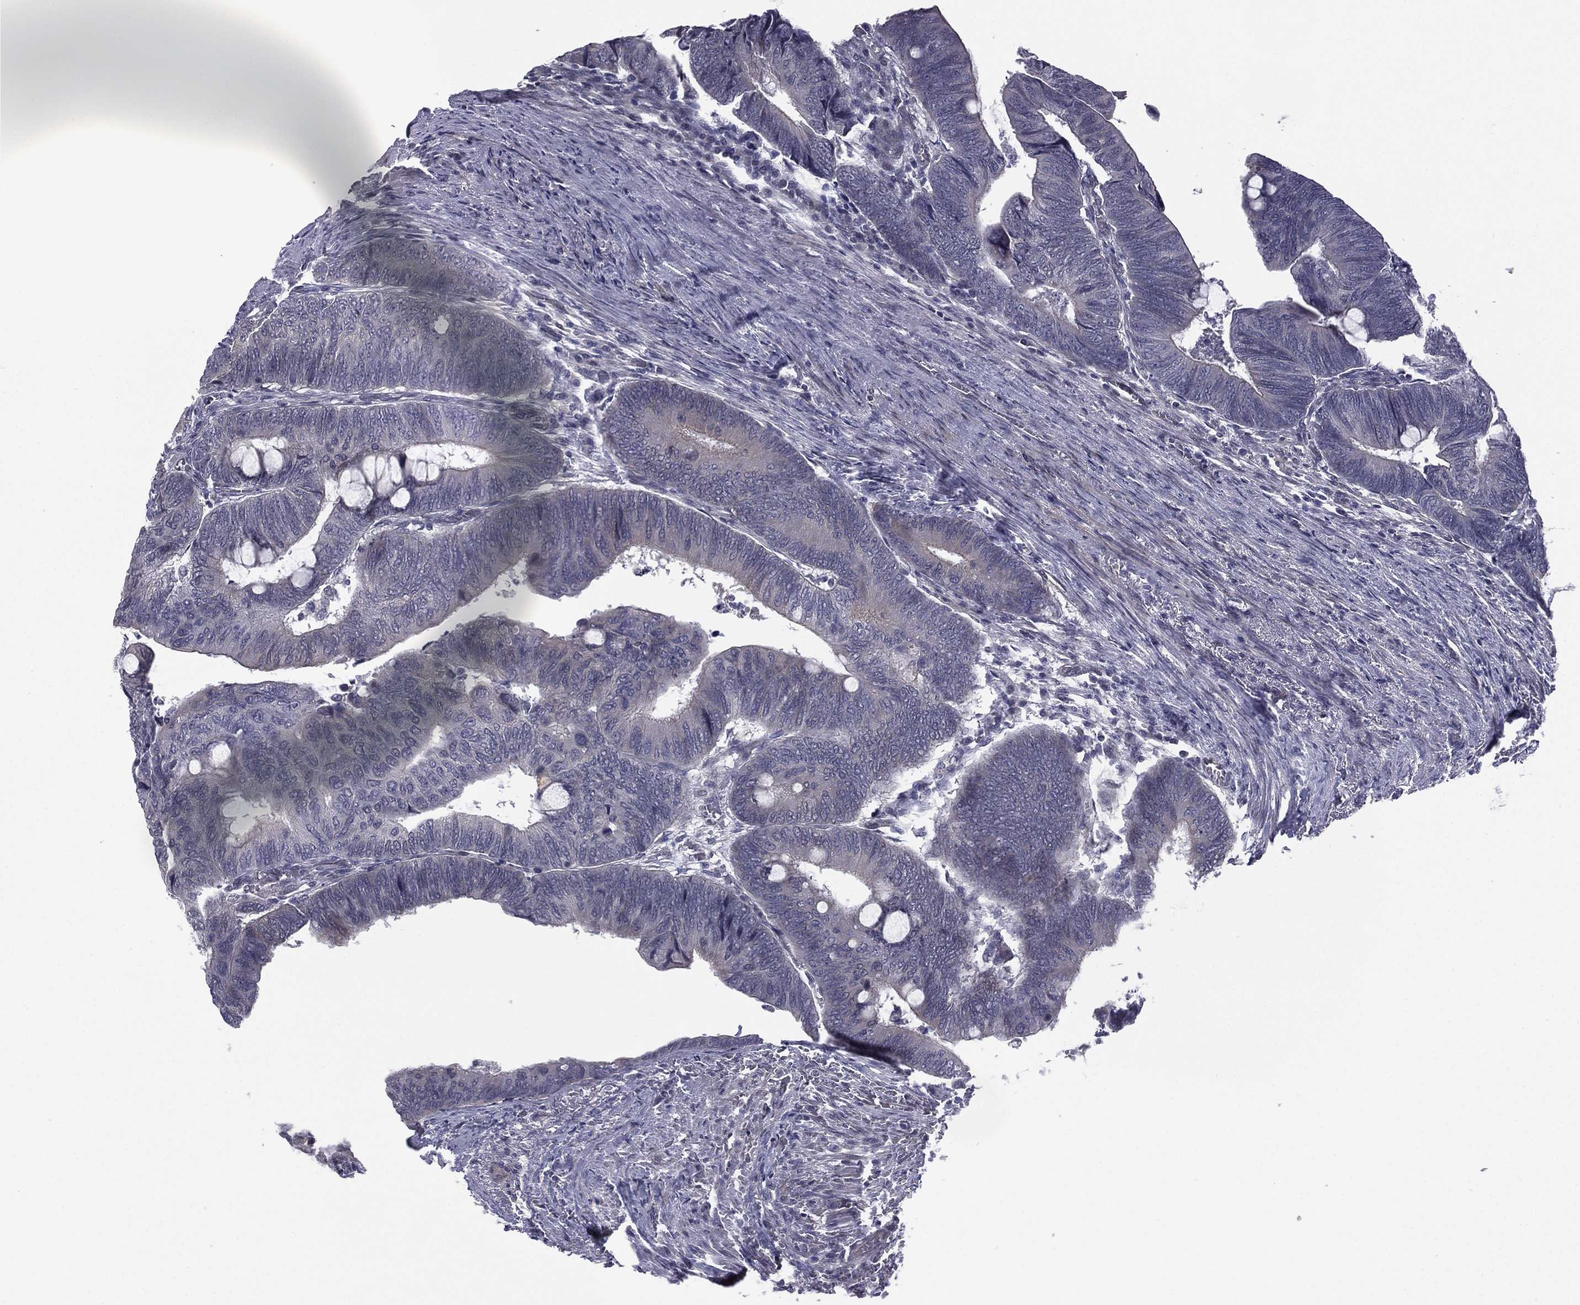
{"staining": {"intensity": "negative", "quantity": "none", "location": "none"}, "tissue": "colorectal cancer", "cell_type": "Tumor cells", "image_type": "cancer", "snomed": [{"axis": "morphology", "description": "Normal tissue, NOS"}, {"axis": "morphology", "description": "Adenocarcinoma, NOS"}, {"axis": "topography", "description": "Rectum"}, {"axis": "topography", "description": "Peripheral nerve tissue"}], "caption": "A micrograph of colorectal adenocarcinoma stained for a protein displays no brown staining in tumor cells. The staining was performed using DAB to visualize the protein expression in brown, while the nuclei were stained in blue with hematoxylin (Magnification: 20x).", "gene": "ACTRT2", "patient": {"sex": "male", "age": 92}}